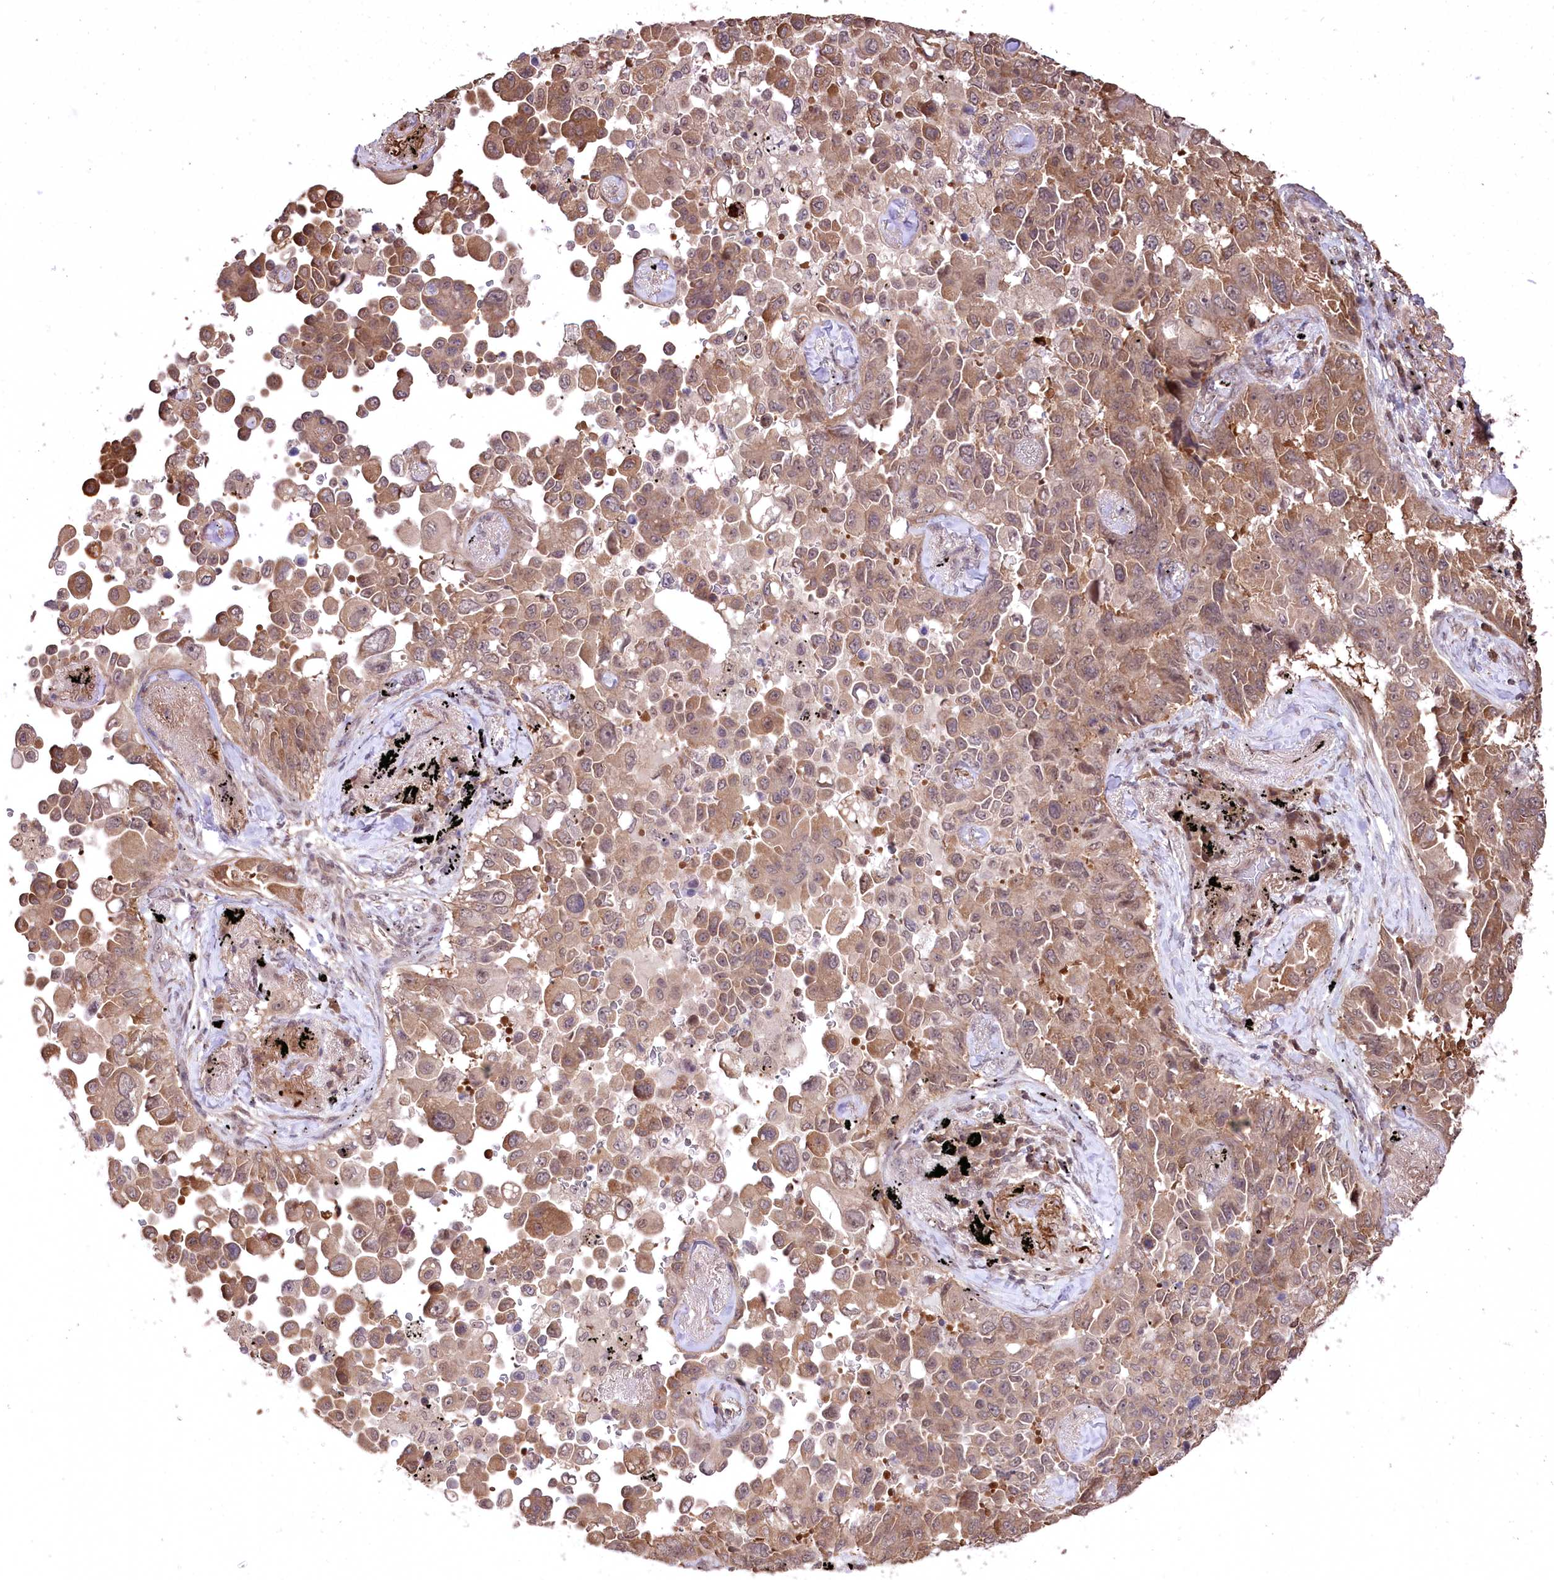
{"staining": {"intensity": "moderate", "quantity": ">75%", "location": "cytoplasmic/membranous"}, "tissue": "lung cancer", "cell_type": "Tumor cells", "image_type": "cancer", "snomed": [{"axis": "morphology", "description": "Adenocarcinoma, NOS"}, {"axis": "topography", "description": "Lung"}], "caption": "Immunohistochemical staining of human lung cancer (adenocarcinoma) demonstrates moderate cytoplasmic/membranous protein expression in approximately >75% of tumor cells. The staining was performed using DAB (3,3'-diaminobenzidine) to visualize the protein expression in brown, while the nuclei were stained in blue with hematoxylin (Magnification: 20x).", "gene": "CCSER2", "patient": {"sex": "female", "age": 67}}